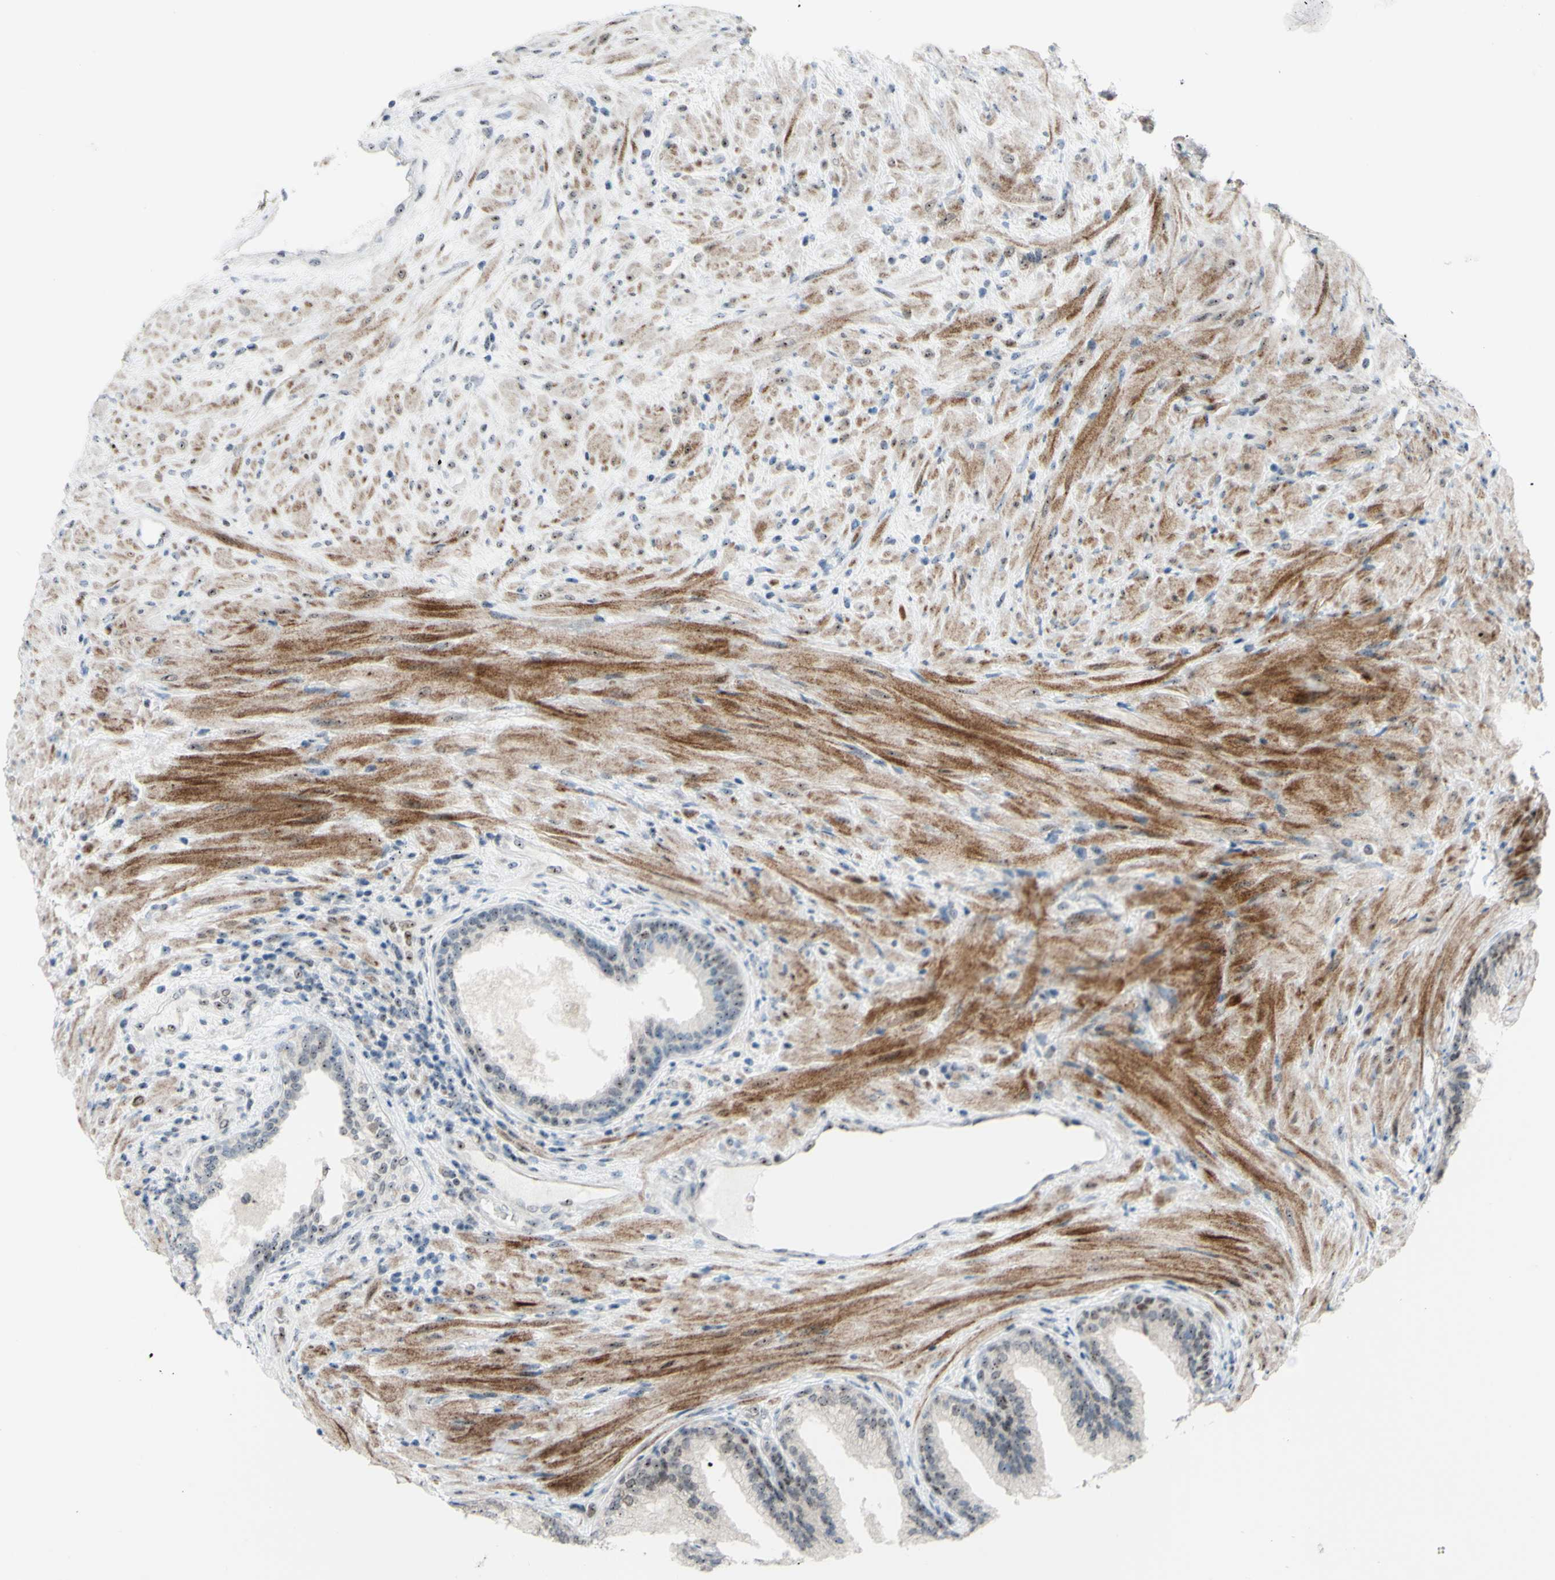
{"staining": {"intensity": "moderate", "quantity": "25%-75%", "location": "nuclear"}, "tissue": "prostate", "cell_type": "Glandular cells", "image_type": "normal", "snomed": [{"axis": "morphology", "description": "Normal tissue, NOS"}, {"axis": "topography", "description": "Prostate"}], "caption": "Prostate stained with DAB immunohistochemistry (IHC) demonstrates medium levels of moderate nuclear positivity in about 25%-75% of glandular cells. (DAB (3,3'-diaminobenzidine) = brown stain, brightfield microscopy at high magnification).", "gene": "POLR1A", "patient": {"sex": "male", "age": 76}}